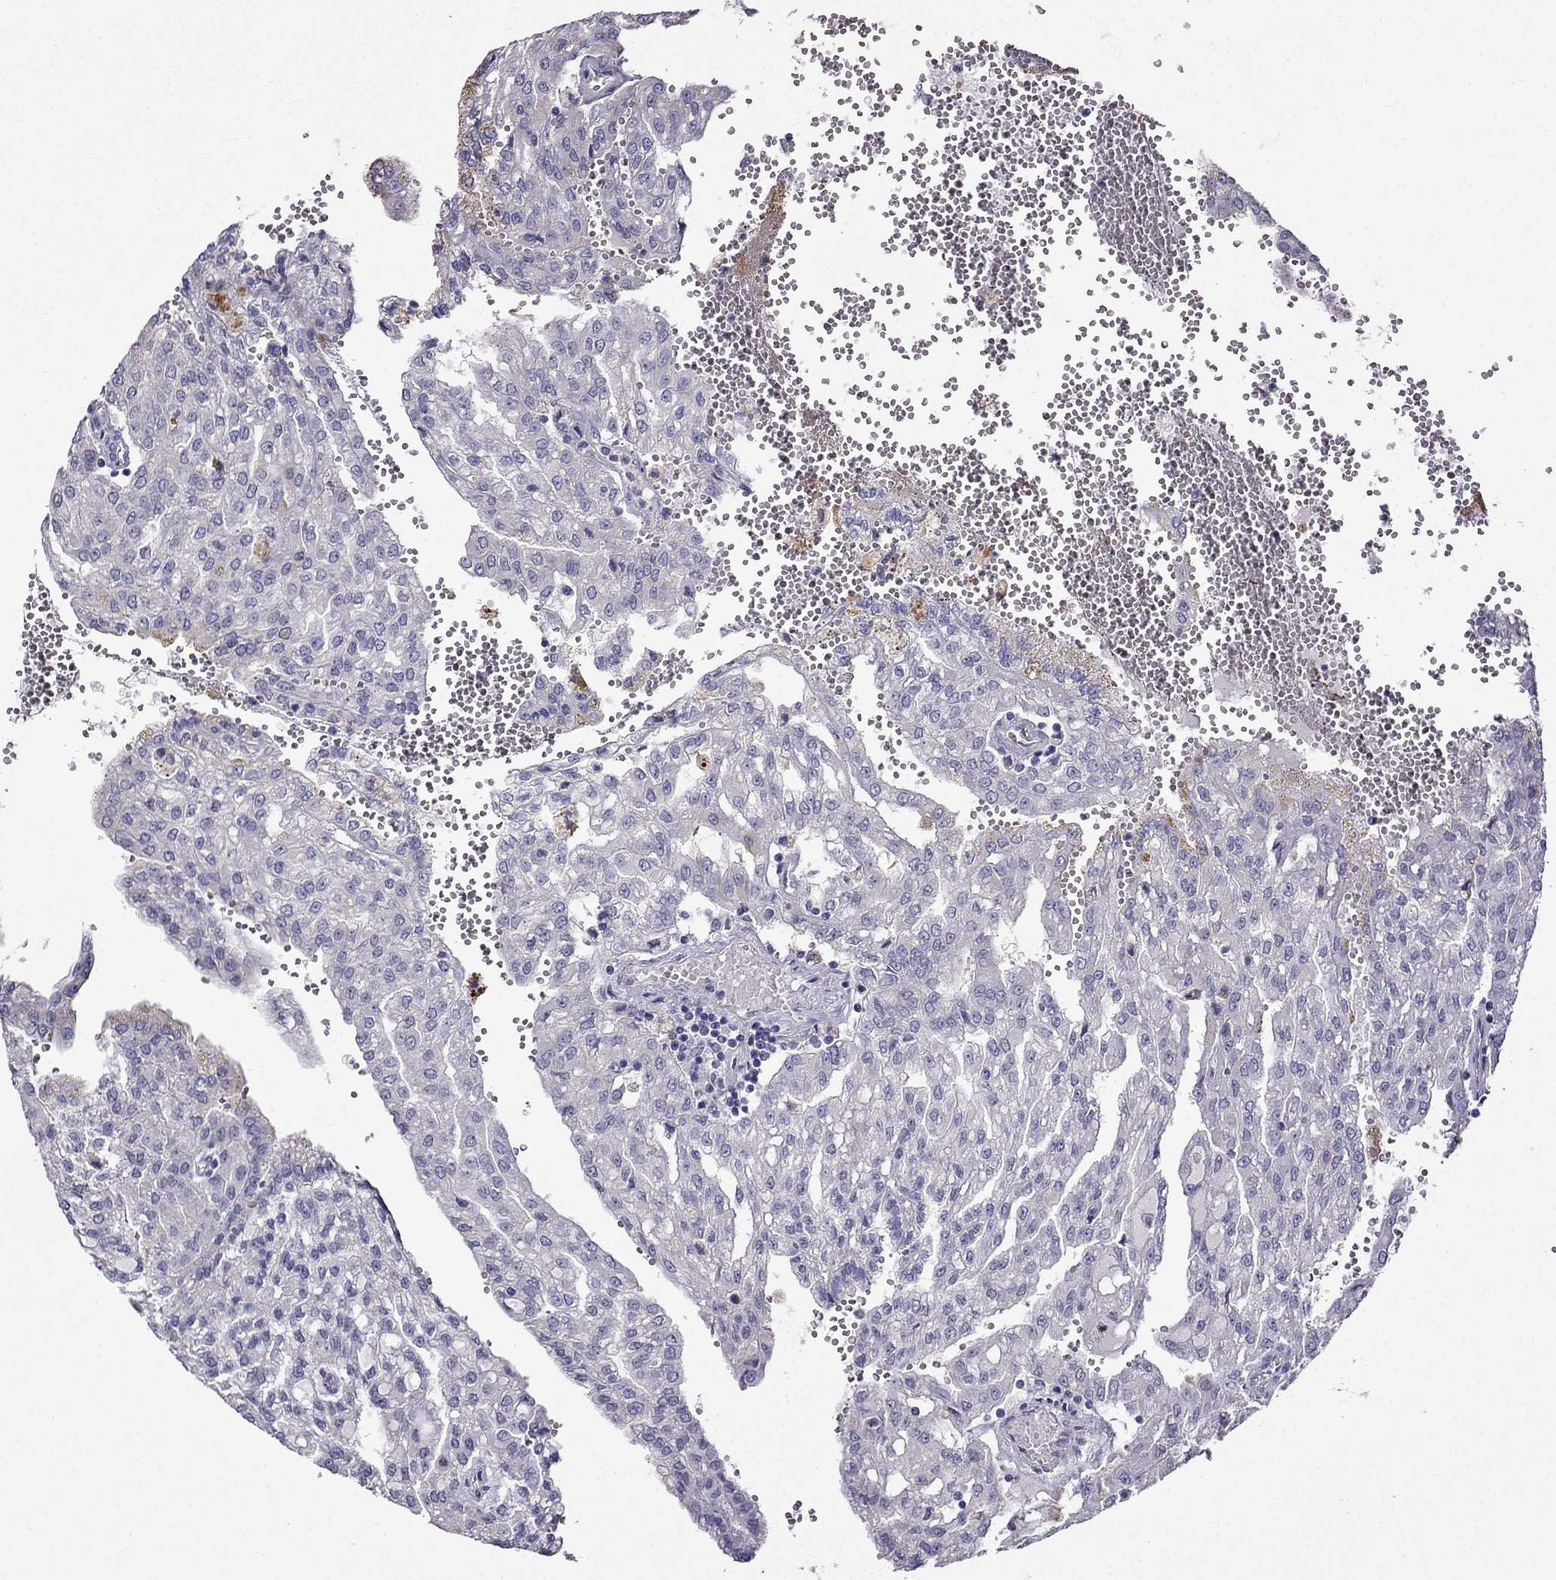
{"staining": {"intensity": "negative", "quantity": "none", "location": "none"}, "tissue": "renal cancer", "cell_type": "Tumor cells", "image_type": "cancer", "snomed": [{"axis": "morphology", "description": "Adenocarcinoma, NOS"}, {"axis": "topography", "description": "Kidney"}], "caption": "Immunohistochemistry (IHC) photomicrograph of human renal cancer stained for a protein (brown), which displays no expression in tumor cells.", "gene": "UHRF1", "patient": {"sex": "male", "age": 63}}